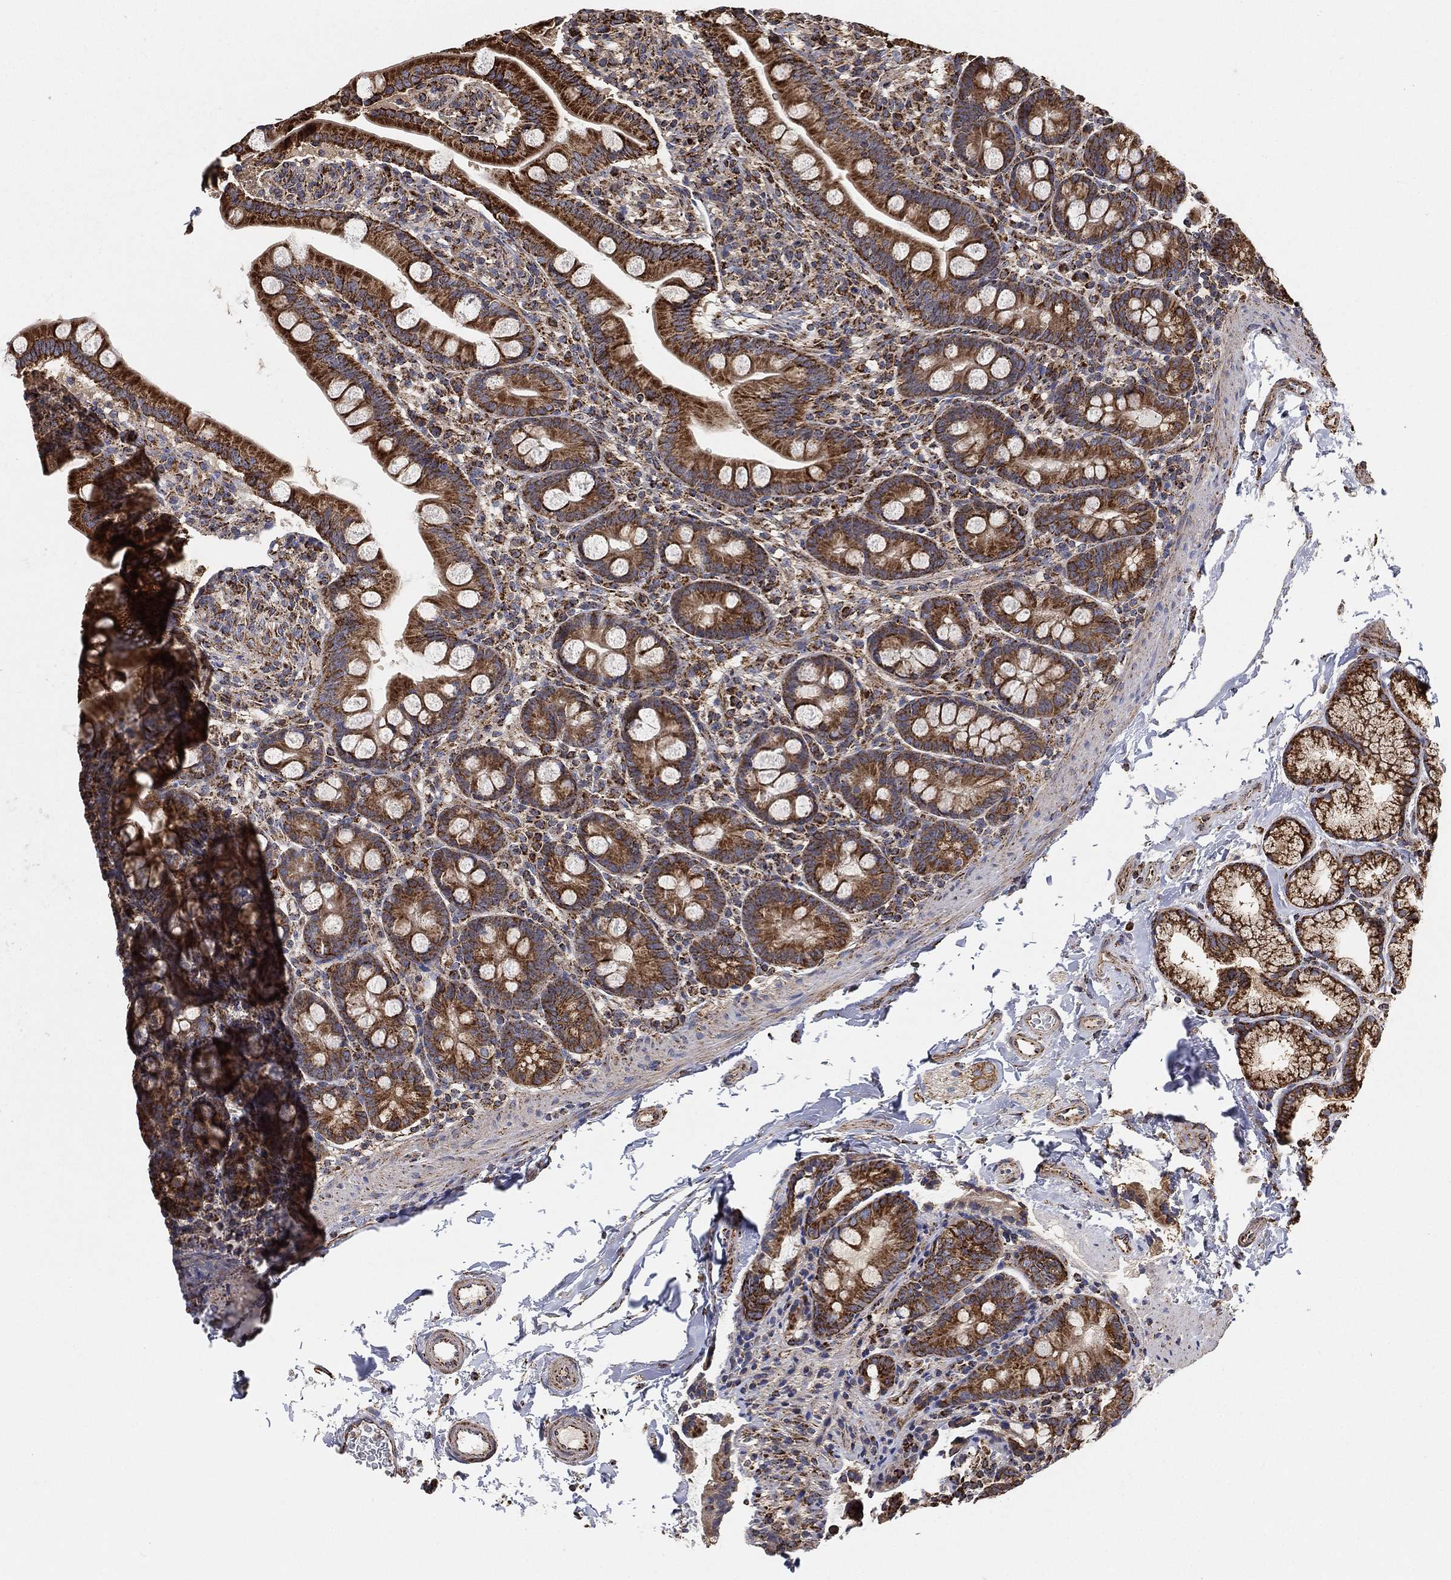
{"staining": {"intensity": "strong", "quantity": ">75%", "location": "cytoplasmic/membranous"}, "tissue": "small intestine", "cell_type": "Glandular cells", "image_type": "normal", "snomed": [{"axis": "morphology", "description": "Normal tissue, NOS"}, {"axis": "topography", "description": "Small intestine"}], "caption": "A photomicrograph of small intestine stained for a protein displays strong cytoplasmic/membranous brown staining in glandular cells. (IHC, brightfield microscopy, high magnification).", "gene": "SLC38A7", "patient": {"sex": "female", "age": 44}}